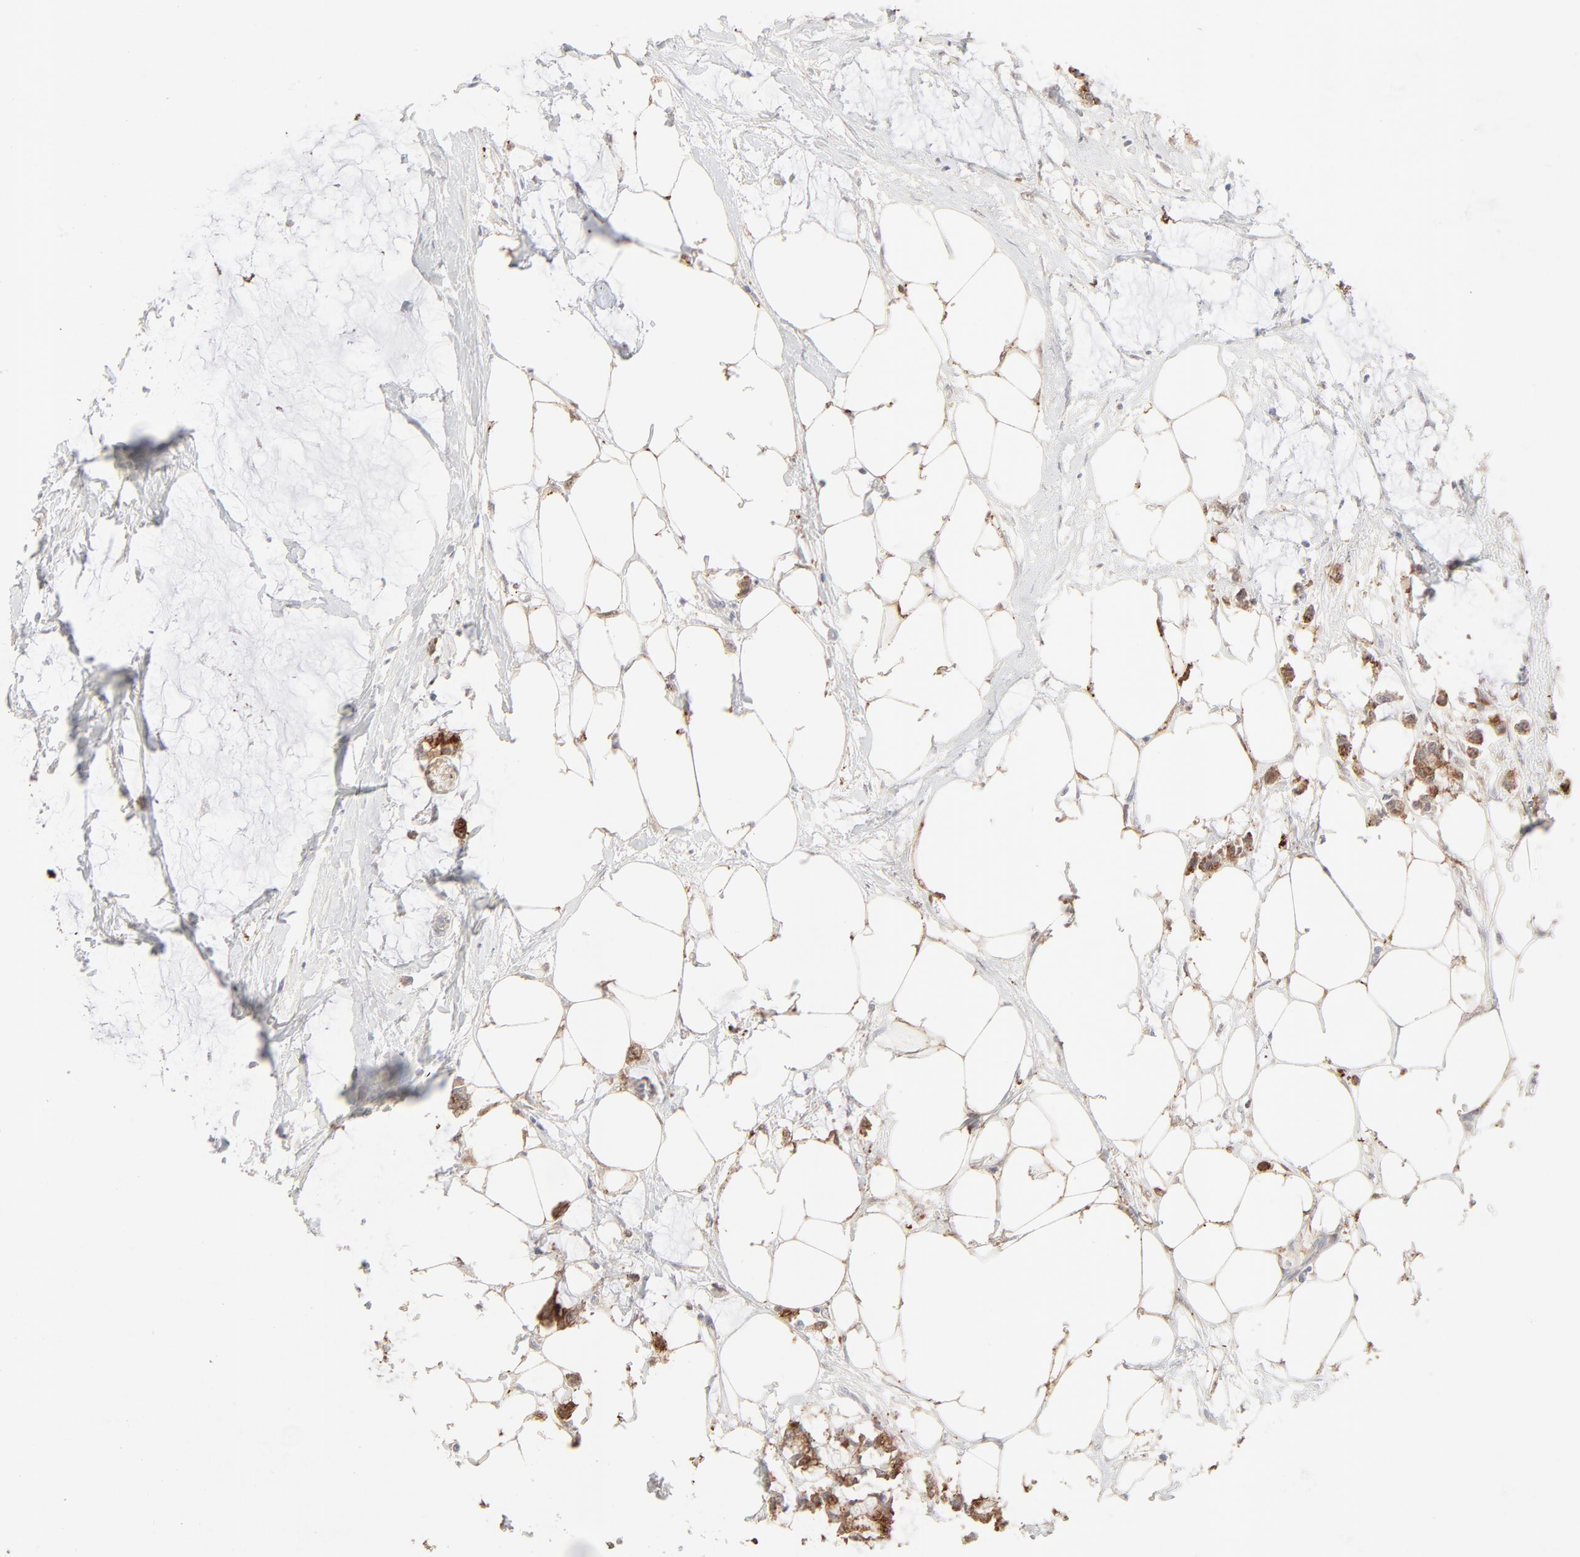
{"staining": {"intensity": "moderate", "quantity": ">75%", "location": "cytoplasmic/membranous"}, "tissue": "colorectal cancer", "cell_type": "Tumor cells", "image_type": "cancer", "snomed": [{"axis": "morphology", "description": "Normal tissue, NOS"}, {"axis": "morphology", "description": "Adenocarcinoma, NOS"}, {"axis": "topography", "description": "Colon"}, {"axis": "topography", "description": "Peripheral nerve tissue"}], "caption": "Colorectal cancer tissue reveals moderate cytoplasmic/membranous expression in about >75% of tumor cells, visualized by immunohistochemistry. The staining is performed using DAB (3,3'-diaminobenzidine) brown chromogen to label protein expression. The nuclei are counter-stained blue using hematoxylin.", "gene": "LGALS2", "patient": {"sex": "male", "age": 14}}